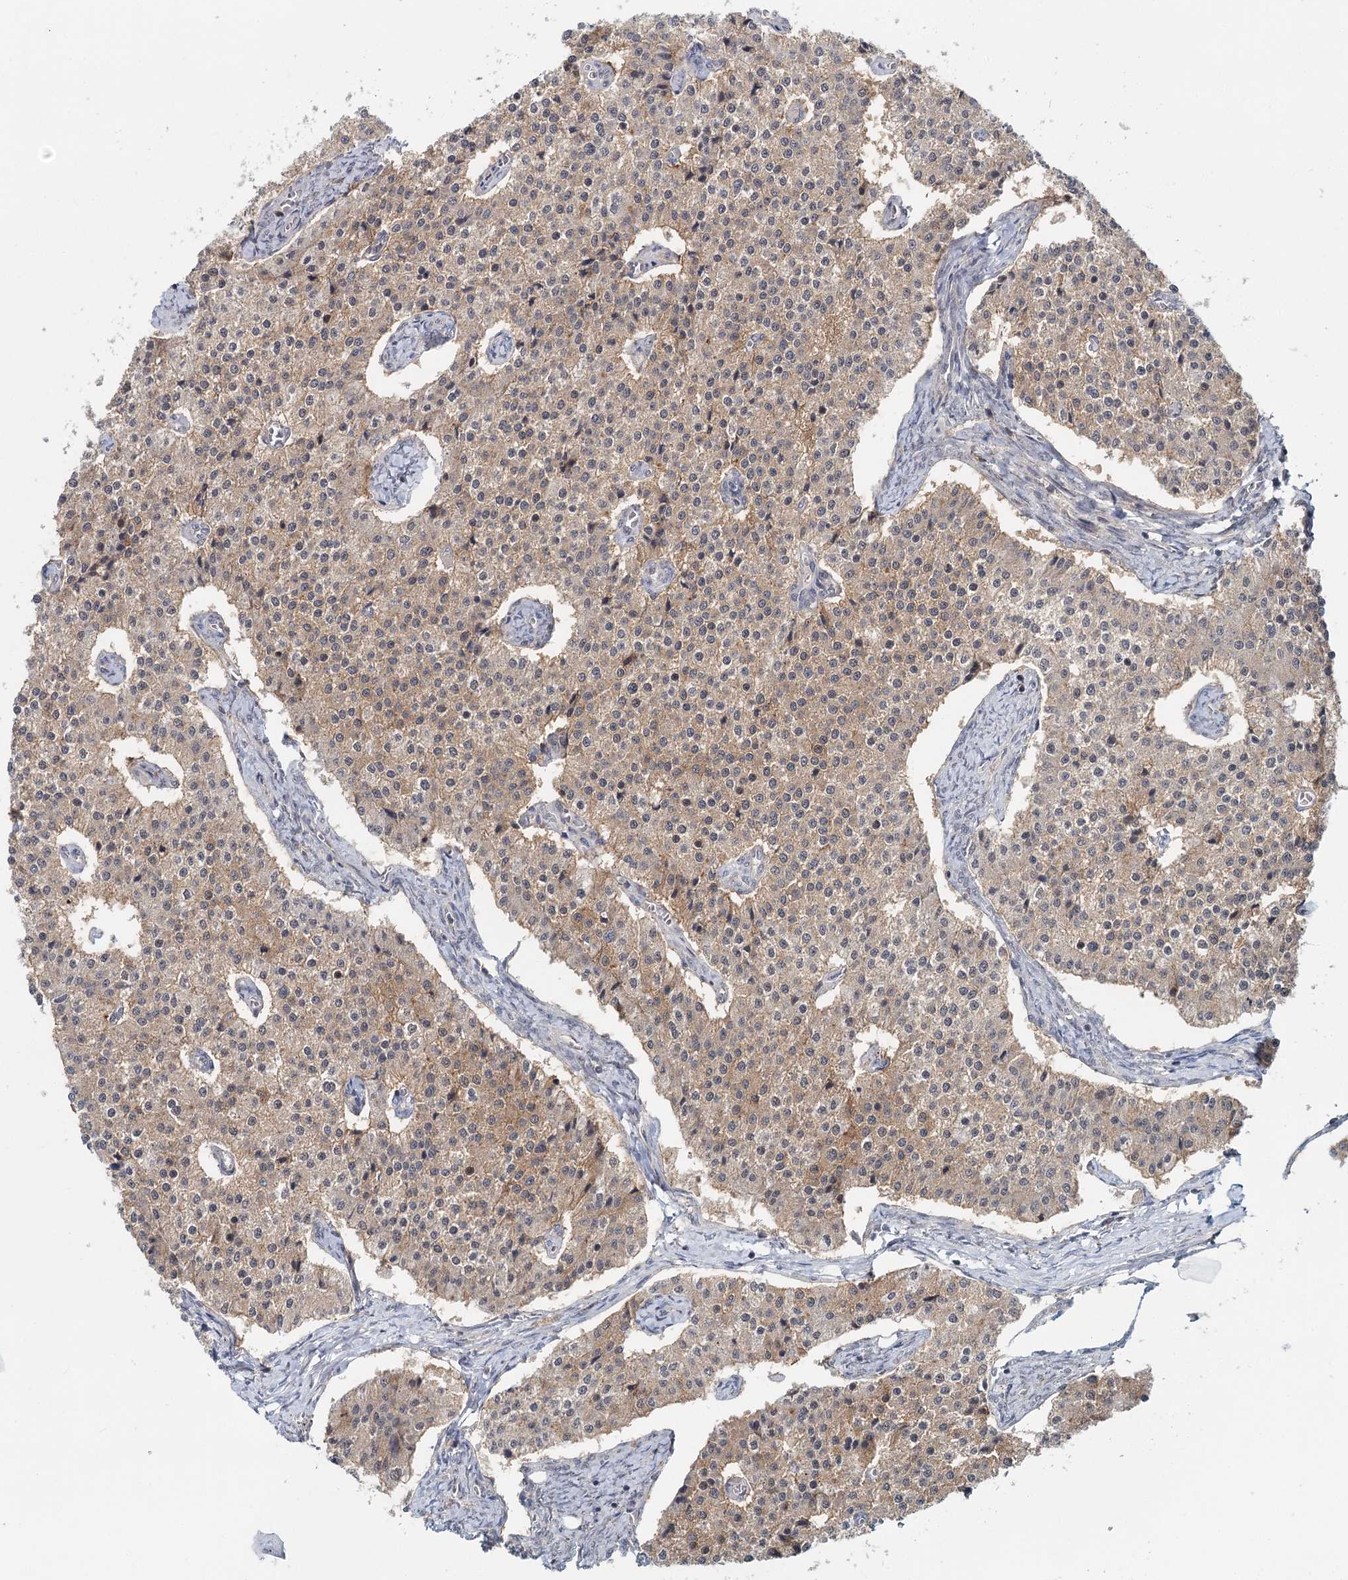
{"staining": {"intensity": "weak", "quantity": ">75%", "location": "cytoplasmic/membranous"}, "tissue": "carcinoid", "cell_type": "Tumor cells", "image_type": "cancer", "snomed": [{"axis": "morphology", "description": "Carcinoid, malignant, NOS"}, {"axis": "topography", "description": "Colon"}], "caption": "High-magnification brightfield microscopy of carcinoid (malignant) stained with DAB (brown) and counterstained with hematoxylin (blue). tumor cells exhibit weak cytoplasmic/membranous positivity is appreciated in approximately>75% of cells.", "gene": "CDC42SE2", "patient": {"sex": "female", "age": 52}}